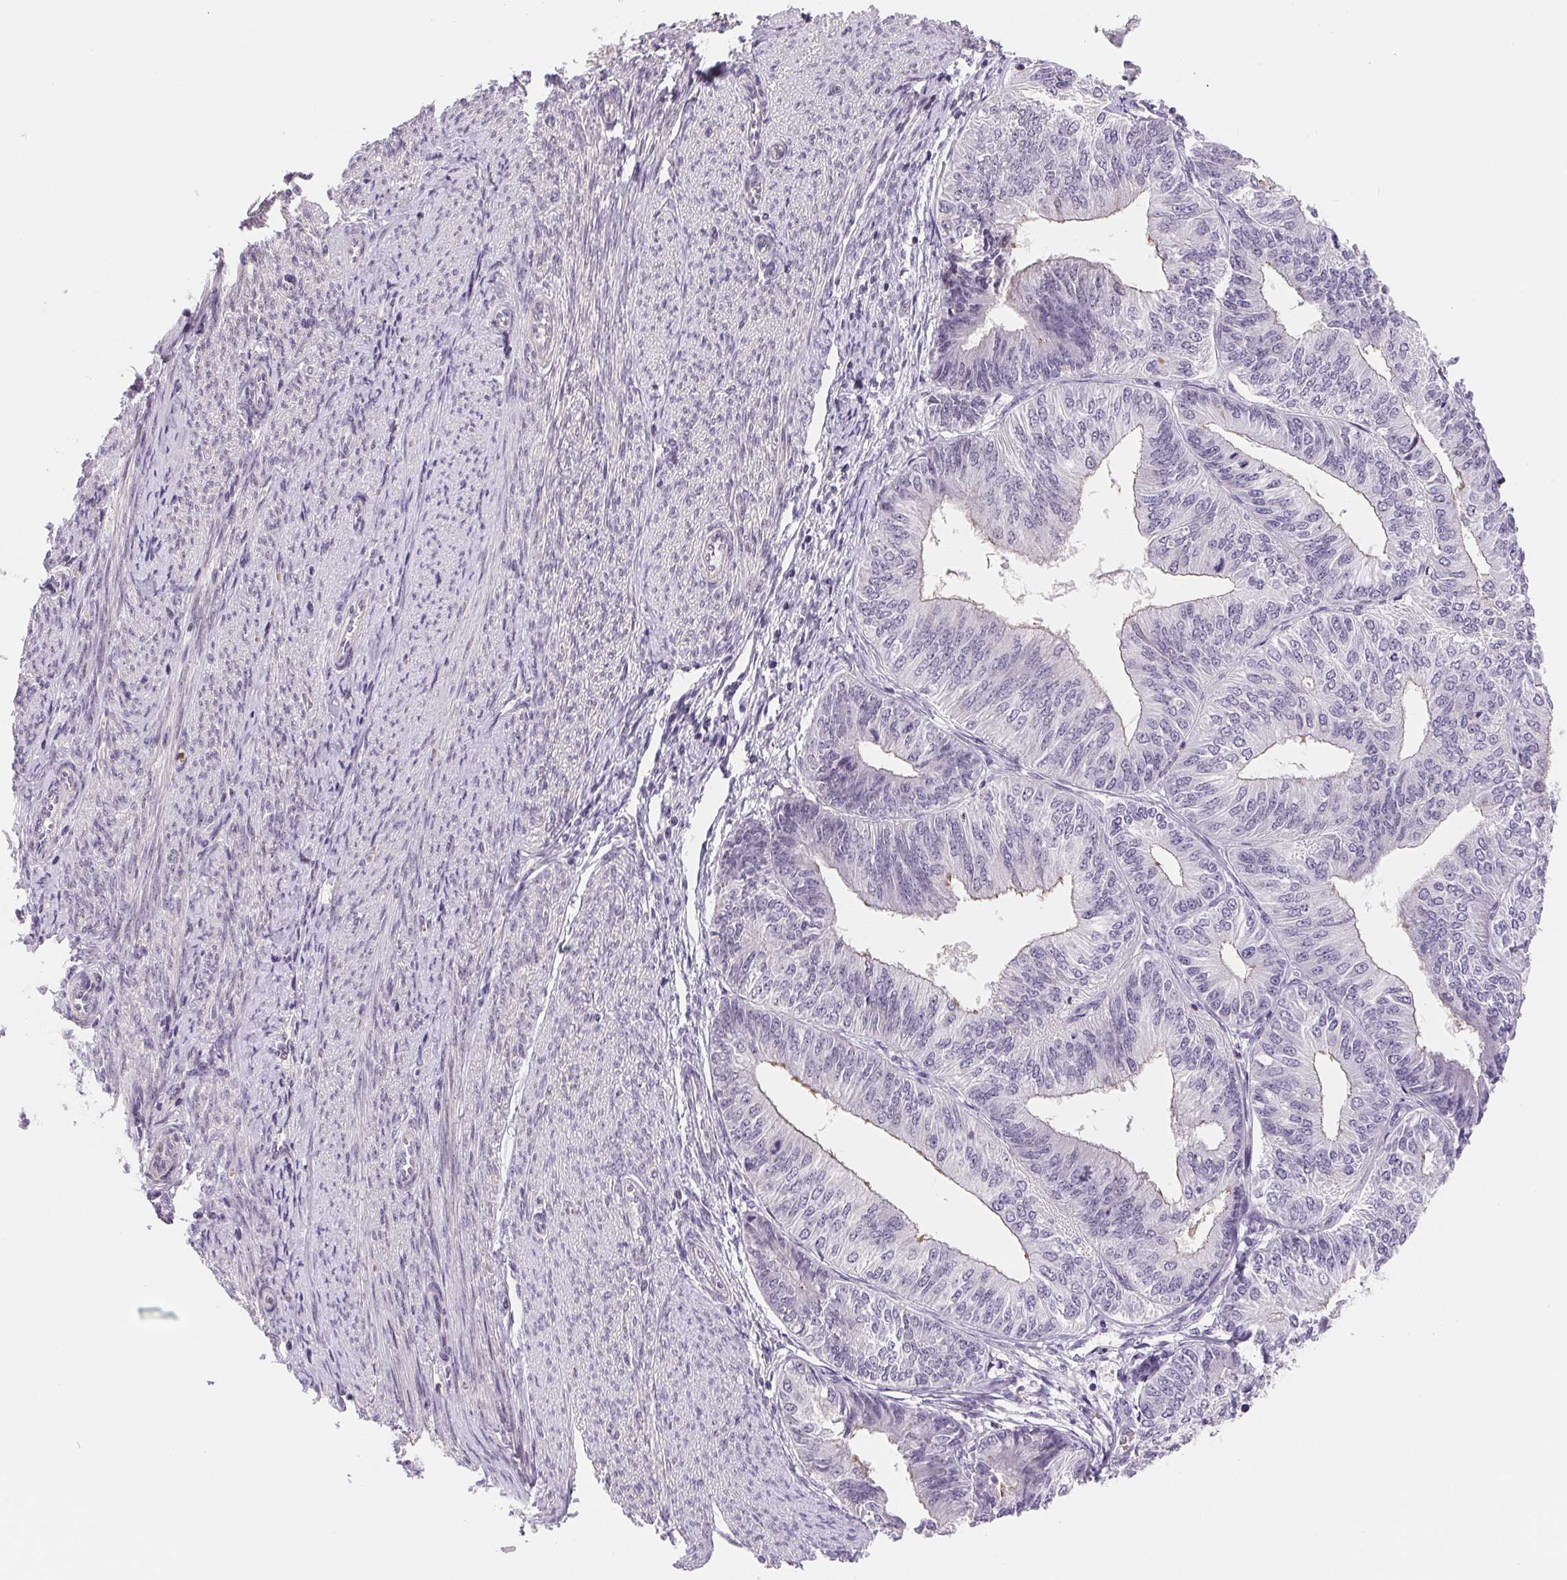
{"staining": {"intensity": "negative", "quantity": "none", "location": "none"}, "tissue": "endometrial cancer", "cell_type": "Tumor cells", "image_type": "cancer", "snomed": [{"axis": "morphology", "description": "Adenocarcinoma, NOS"}, {"axis": "topography", "description": "Endometrium"}], "caption": "Tumor cells show no significant positivity in endometrial cancer (adenocarcinoma). (DAB immunohistochemistry visualized using brightfield microscopy, high magnification).", "gene": "LCA5L", "patient": {"sex": "female", "age": 58}}